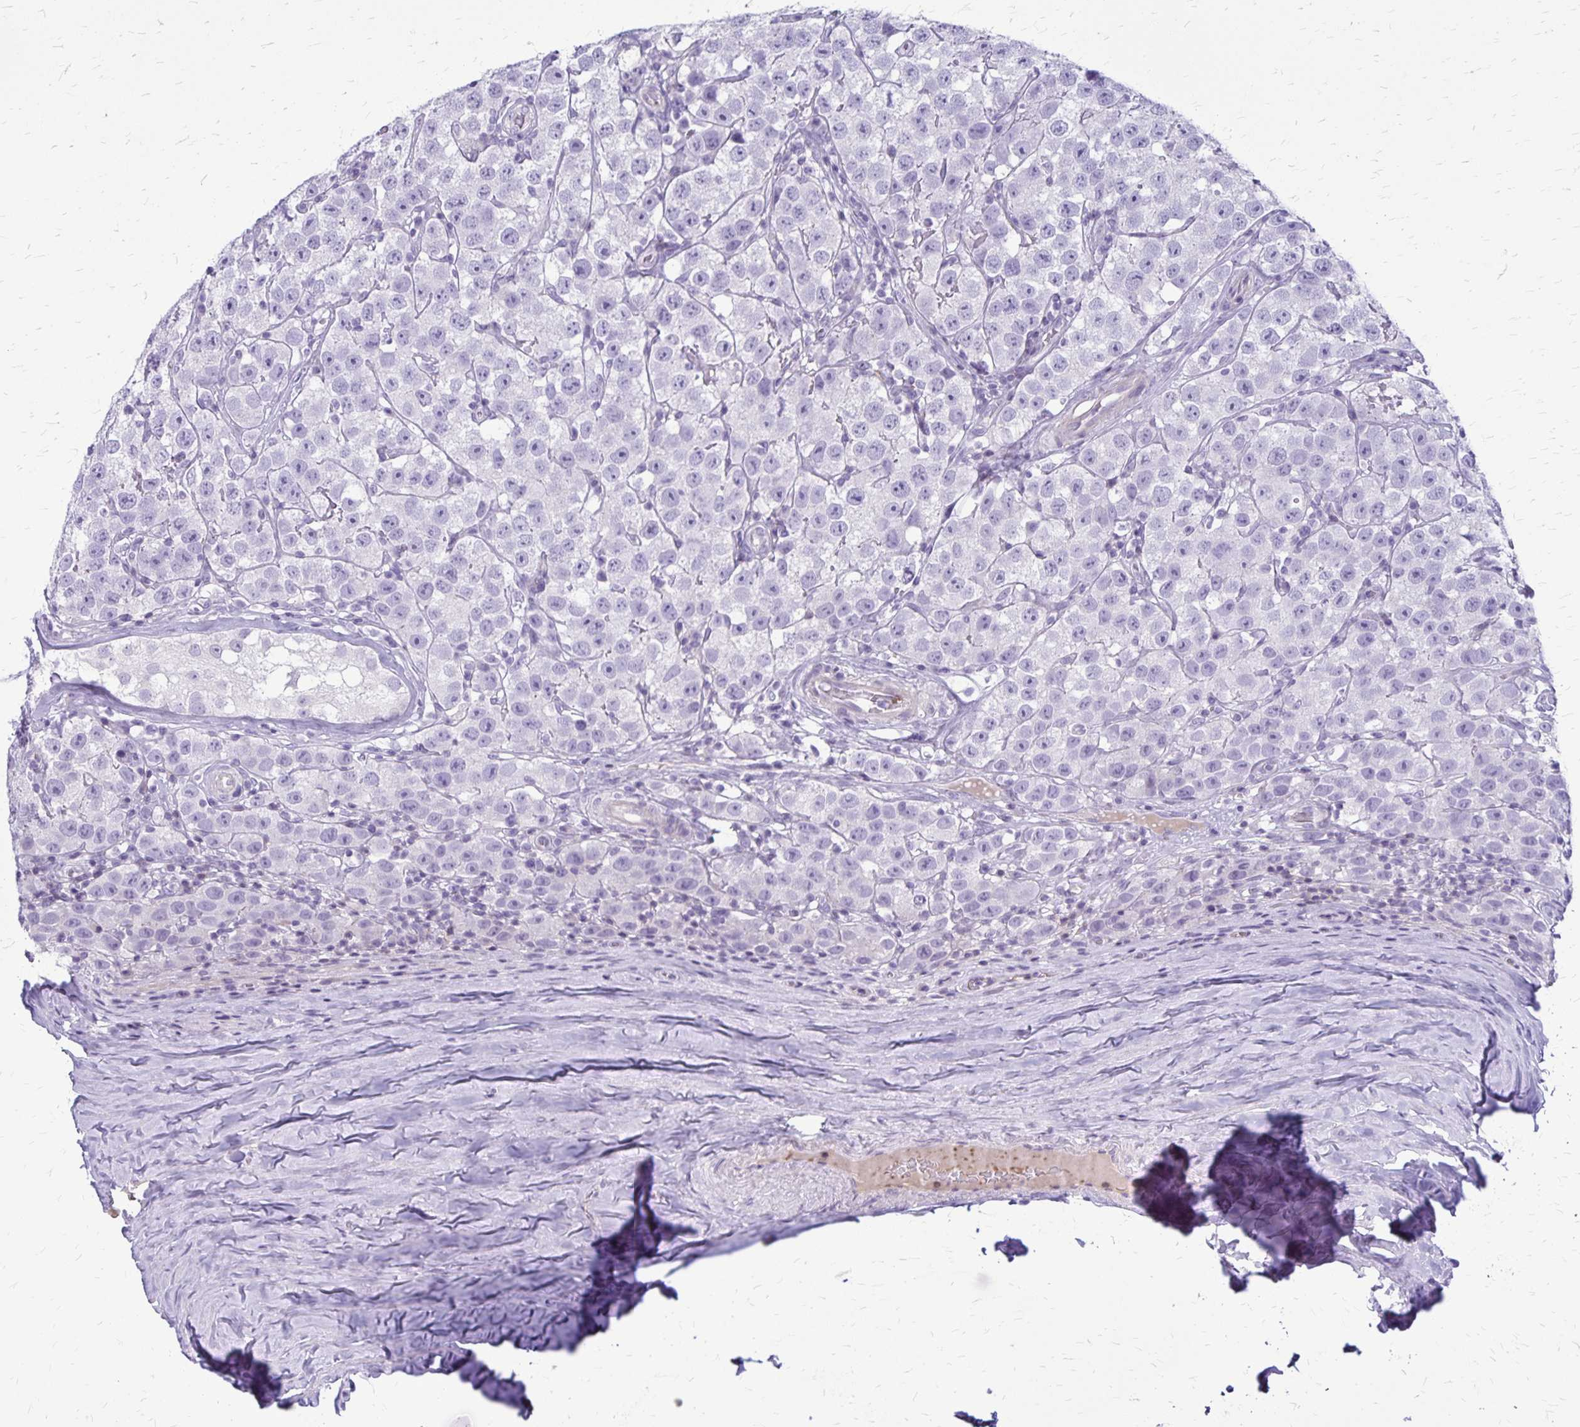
{"staining": {"intensity": "negative", "quantity": "none", "location": "none"}, "tissue": "testis cancer", "cell_type": "Tumor cells", "image_type": "cancer", "snomed": [{"axis": "morphology", "description": "Seminoma, NOS"}, {"axis": "topography", "description": "Testis"}], "caption": "There is no significant staining in tumor cells of testis seminoma. (DAB immunohistochemistry (IHC) with hematoxylin counter stain).", "gene": "GP9", "patient": {"sex": "male", "age": 34}}